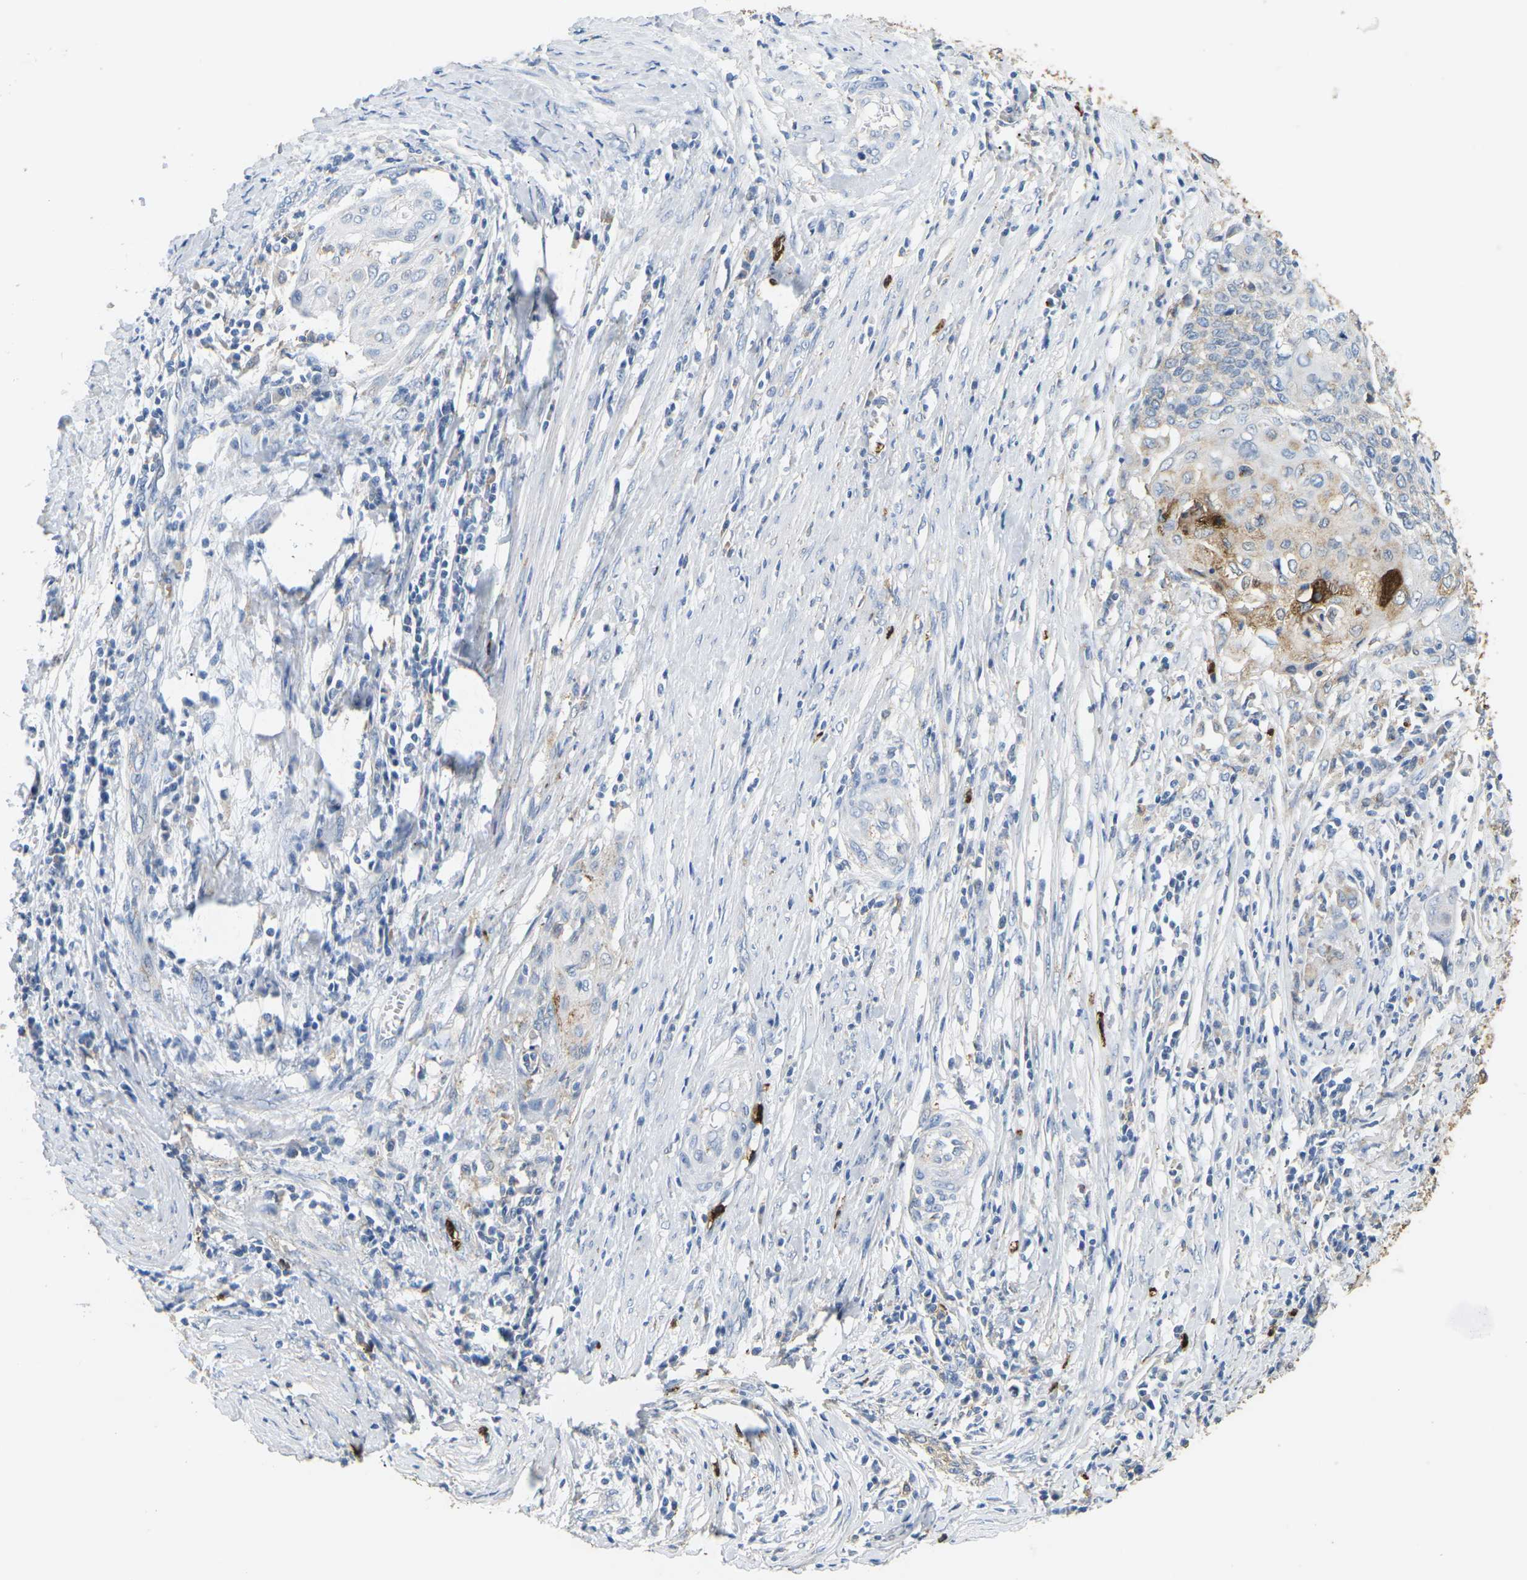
{"staining": {"intensity": "weak", "quantity": "<25%", "location": "cytoplasmic/membranous"}, "tissue": "cervical cancer", "cell_type": "Tumor cells", "image_type": "cancer", "snomed": [{"axis": "morphology", "description": "Squamous cell carcinoma, NOS"}, {"axis": "topography", "description": "Cervix"}], "caption": "This is an immunohistochemistry (IHC) image of cervical cancer (squamous cell carcinoma). There is no staining in tumor cells.", "gene": "ADM", "patient": {"sex": "female", "age": 39}}